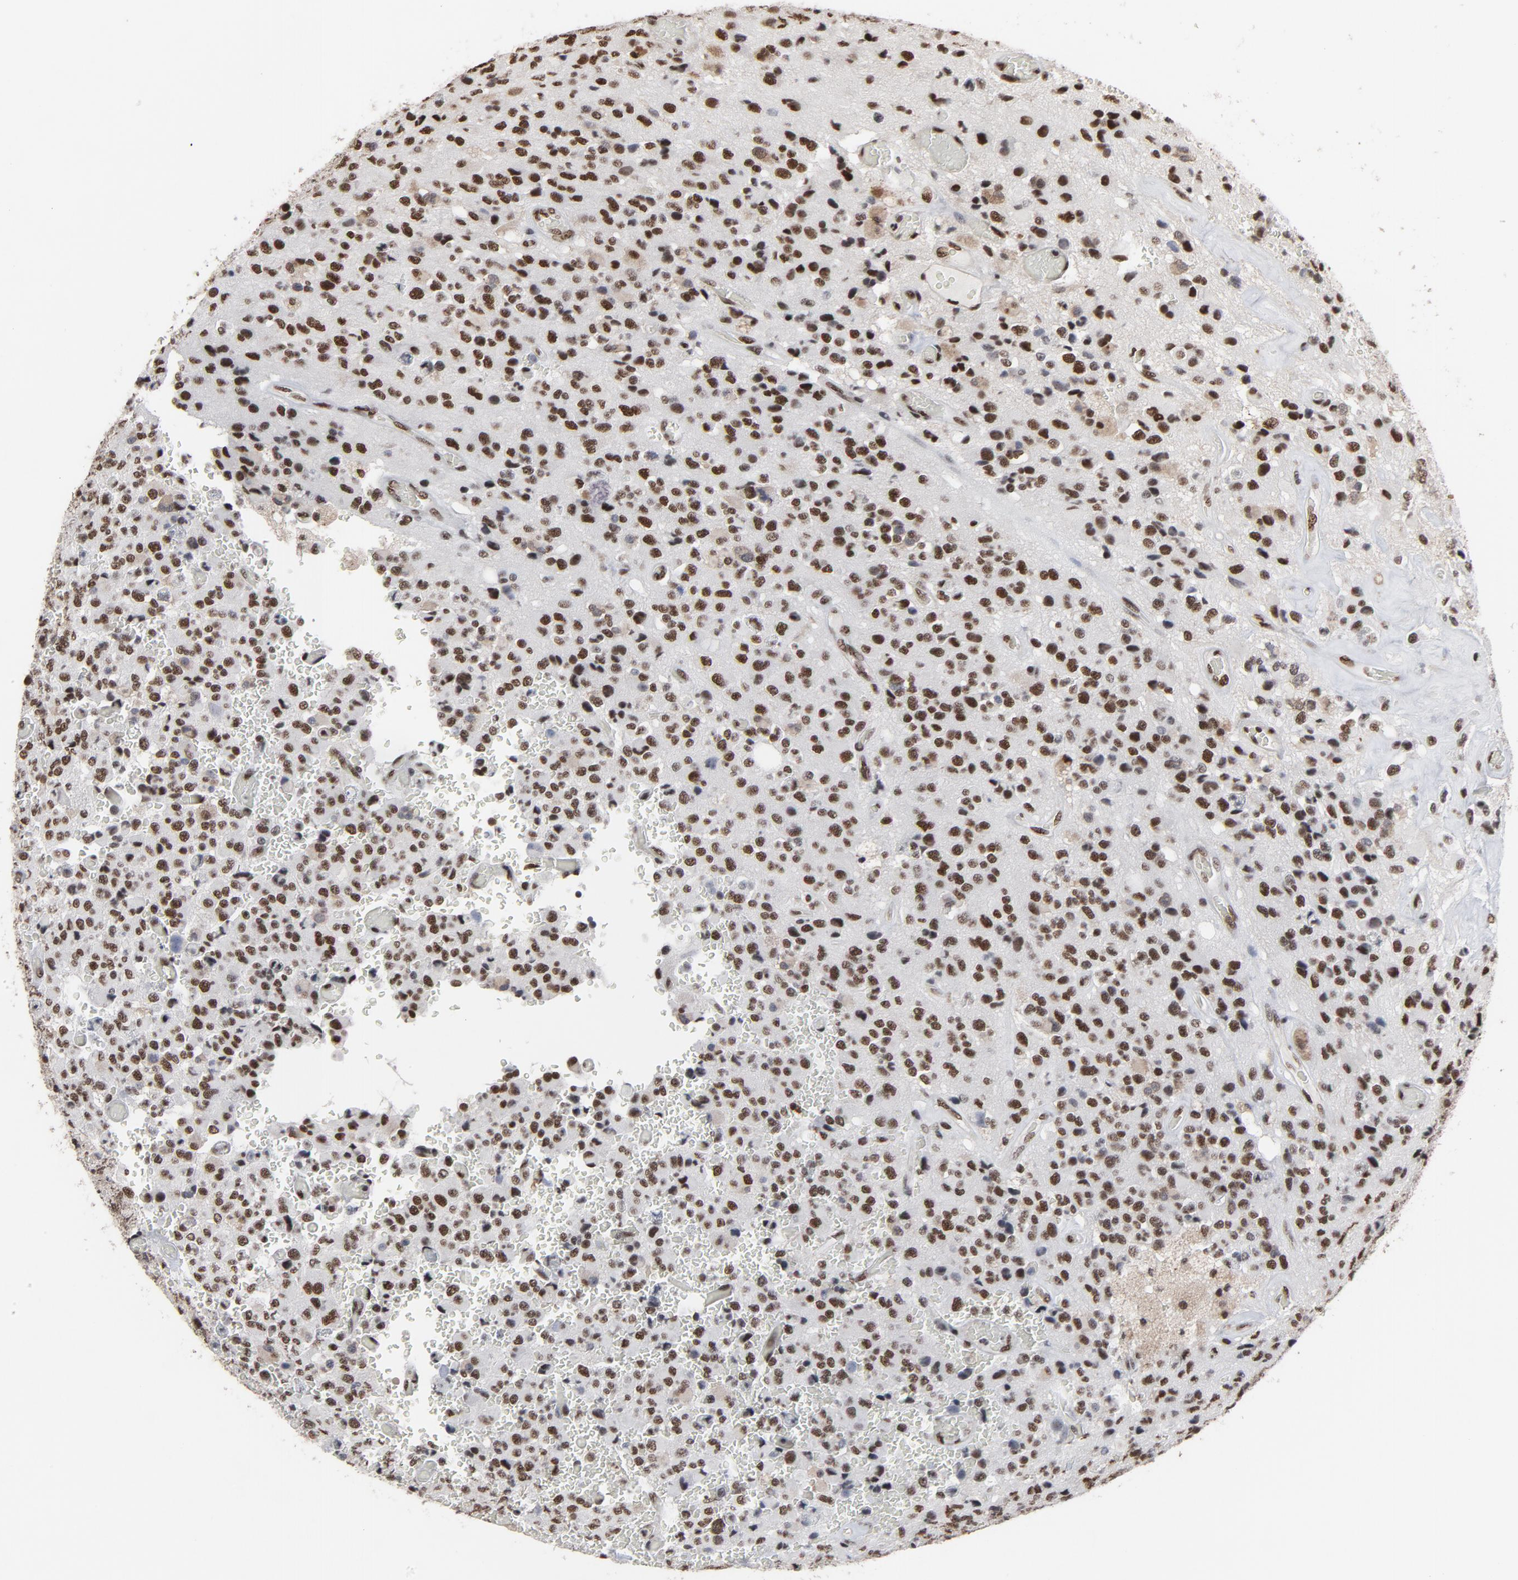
{"staining": {"intensity": "strong", "quantity": ">75%", "location": "nuclear"}, "tissue": "glioma", "cell_type": "Tumor cells", "image_type": "cancer", "snomed": [{"axis": "morphology", "description": "Glioma, malignant, High grade"}, {"axis": "topography", "description": "pancreas cauda"}], "caption": "Glioma stained with a brown dye displays strong nuclear positive positivity in about >75% of tumor cells.", "gene": "MRE11", "patient": {"sex": "male", "age": 60}}